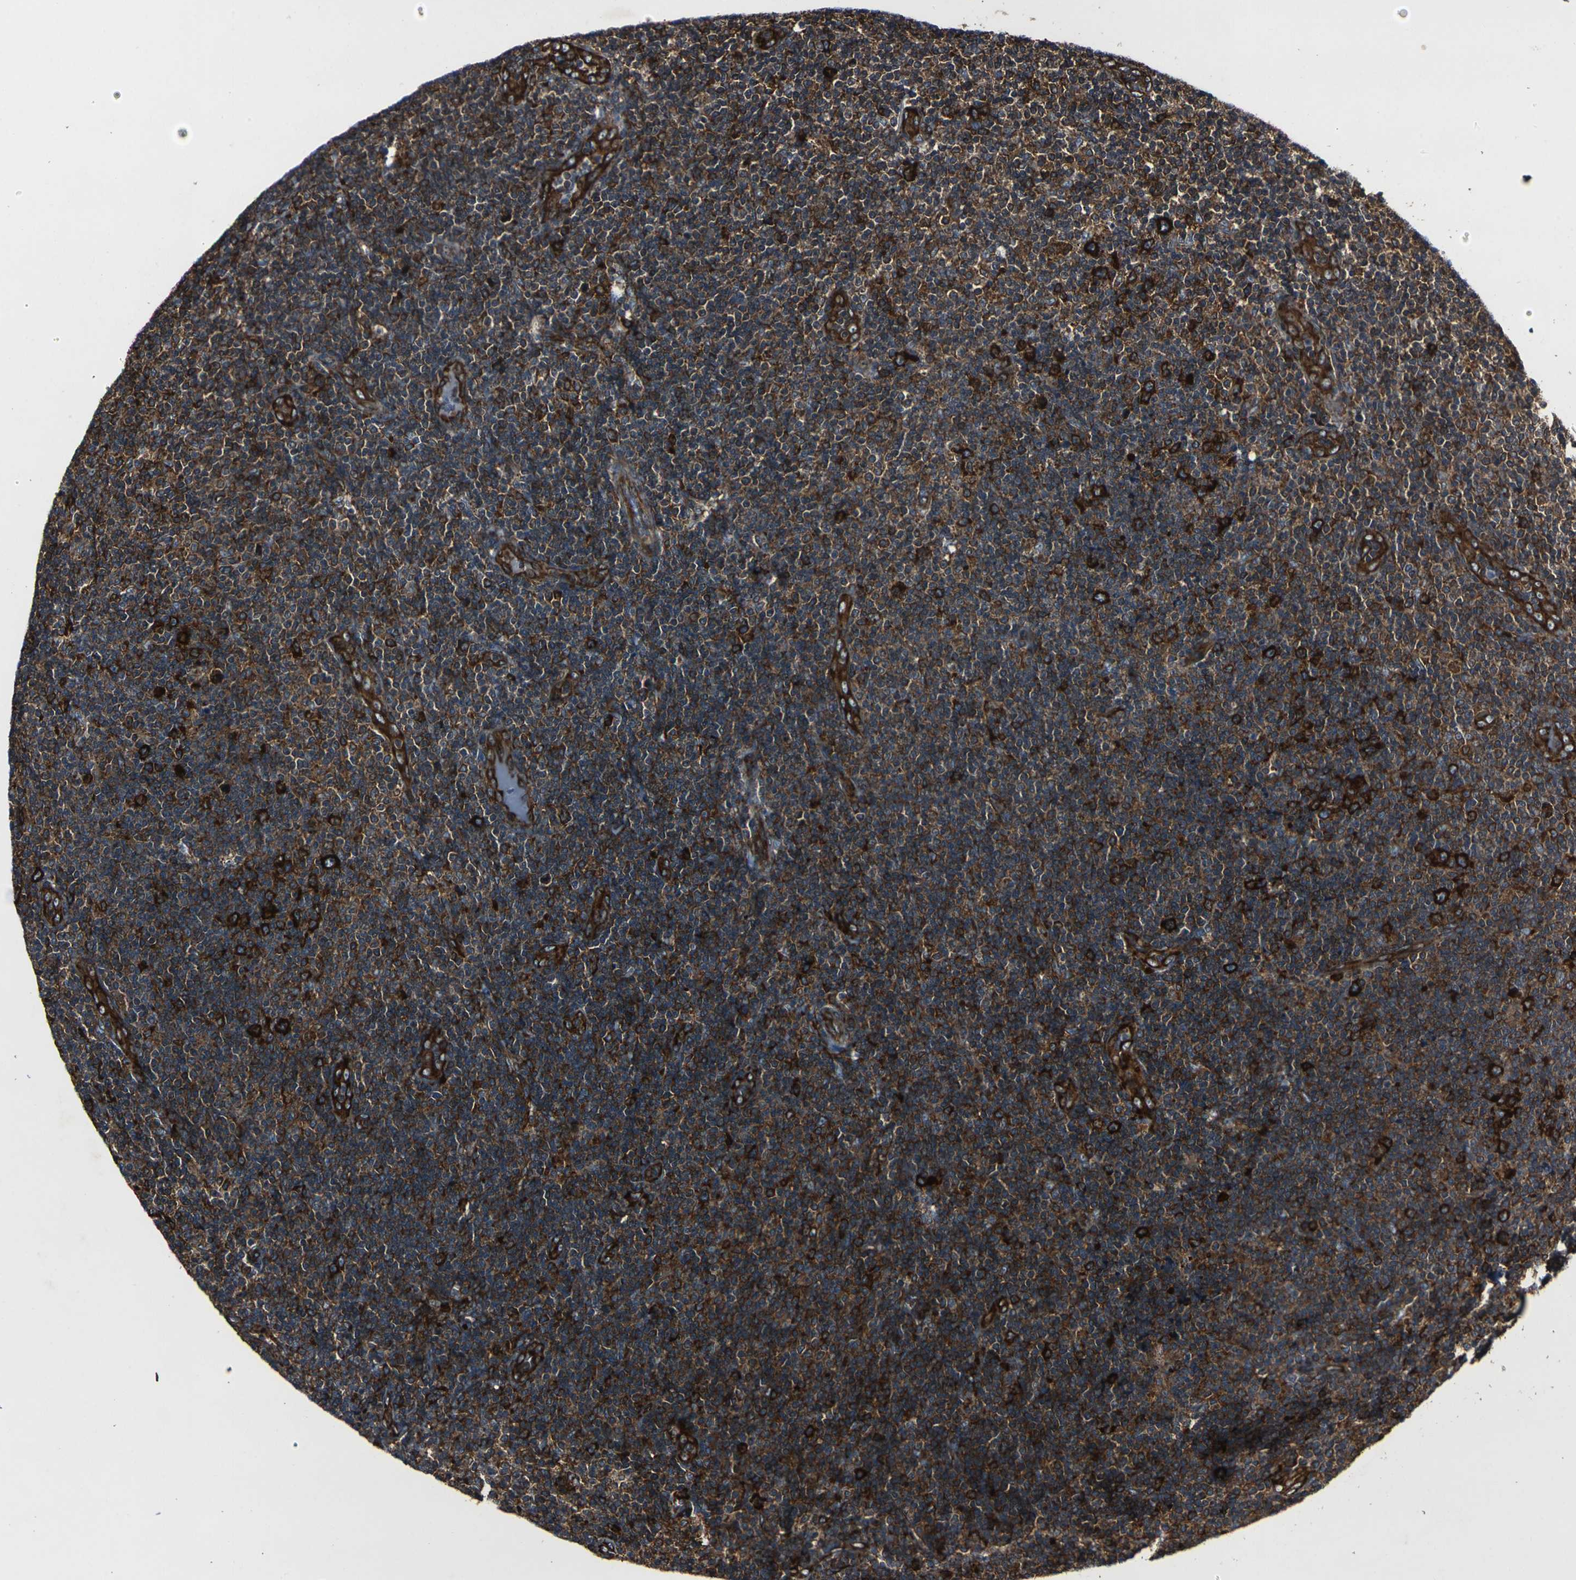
{"staining": {"intensity": "strong", "quantity": "25%-75%", "location": "cytoplasmic/membranous"}, "tissue": "lymphoma", "cell_type": "Tumor cells", "image_type": "cancer", "snomed": [{"axis": "morphology", "description": "Malignant lymphoma, non-Hodgkin's type, Low grade"}, {"axis": "topography", "description": "Lymph node"}], "caption": "Immunohistochemistry (IHC) of human lymphoma reveals high levels of strong cytoplasmic/membranous positivity in about 25%-75% of tumor cells. The protein is stained brown, and the nuclei are stained in blue (DAB (3,3'-diaminobenzidine) IHC with brightfield microscopy, high magnification).", "gene": "MARCHF2", "patient": {"sex": "male", "age": 83}}